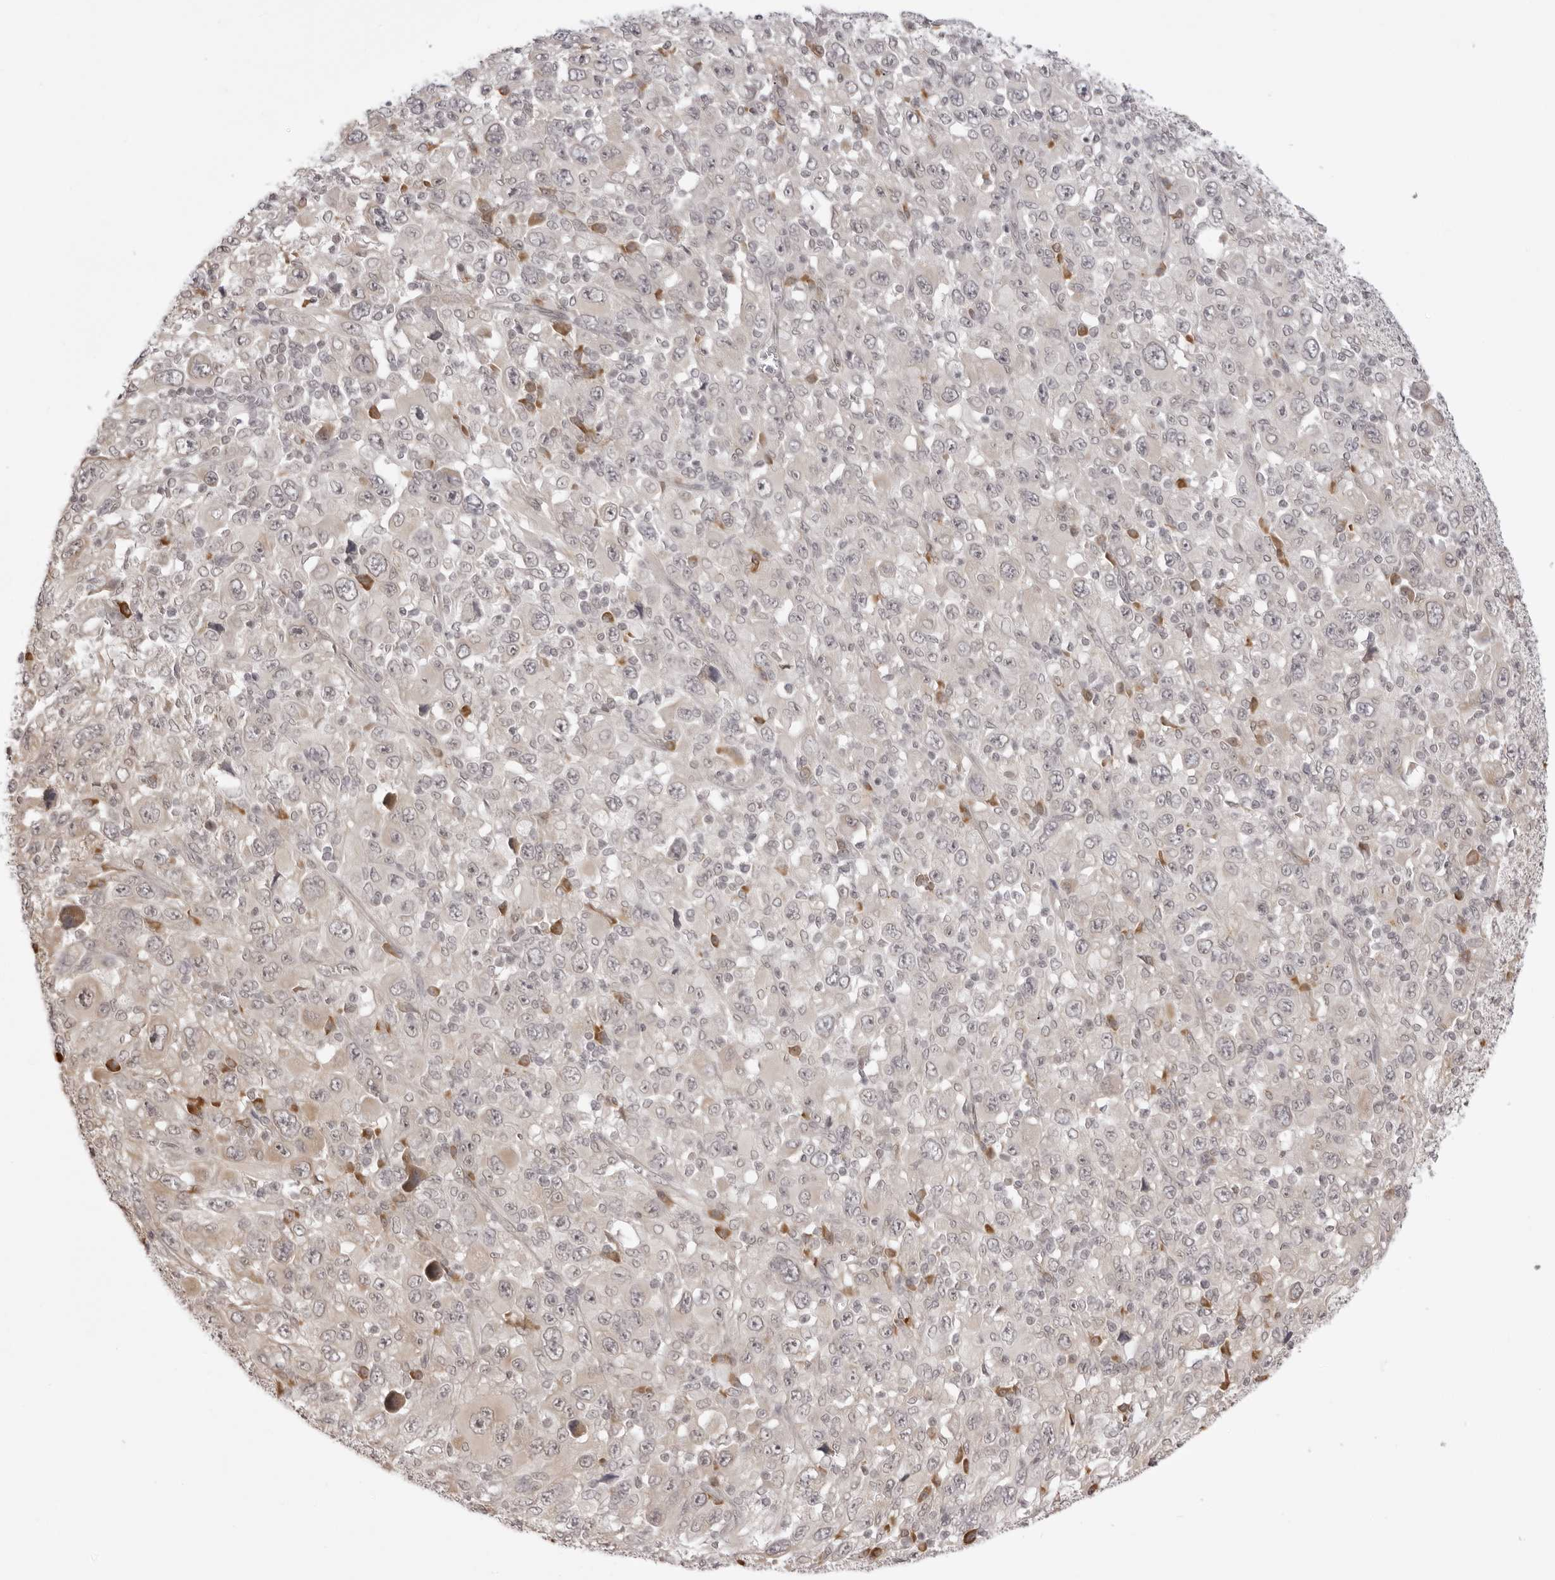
{"staining": {"intensity": "negative", "quantity": "none", "location": "none"}, "tissue": "melanoma", "cell_type": "Tumor cells", "image_type": "cancer", "snomed": [{"axis": "morphology", "description": "Malignant melanoma, Metastatic site"}, {"axis": "topography", "description": "Skin"}], "caption": "Immunohistochemistry (IHC) histopathology image of neoplastic tissue: human melanoma stained with DAB (3,3'-diaminobenzidine) reveals no significant protein positivity in tumor cells. (Immunohistochemistry (IHC), brightfield microscopy, high magnification).", "gene": "ZC3H11A", "patient": {"sex": "female", "age": 56}}